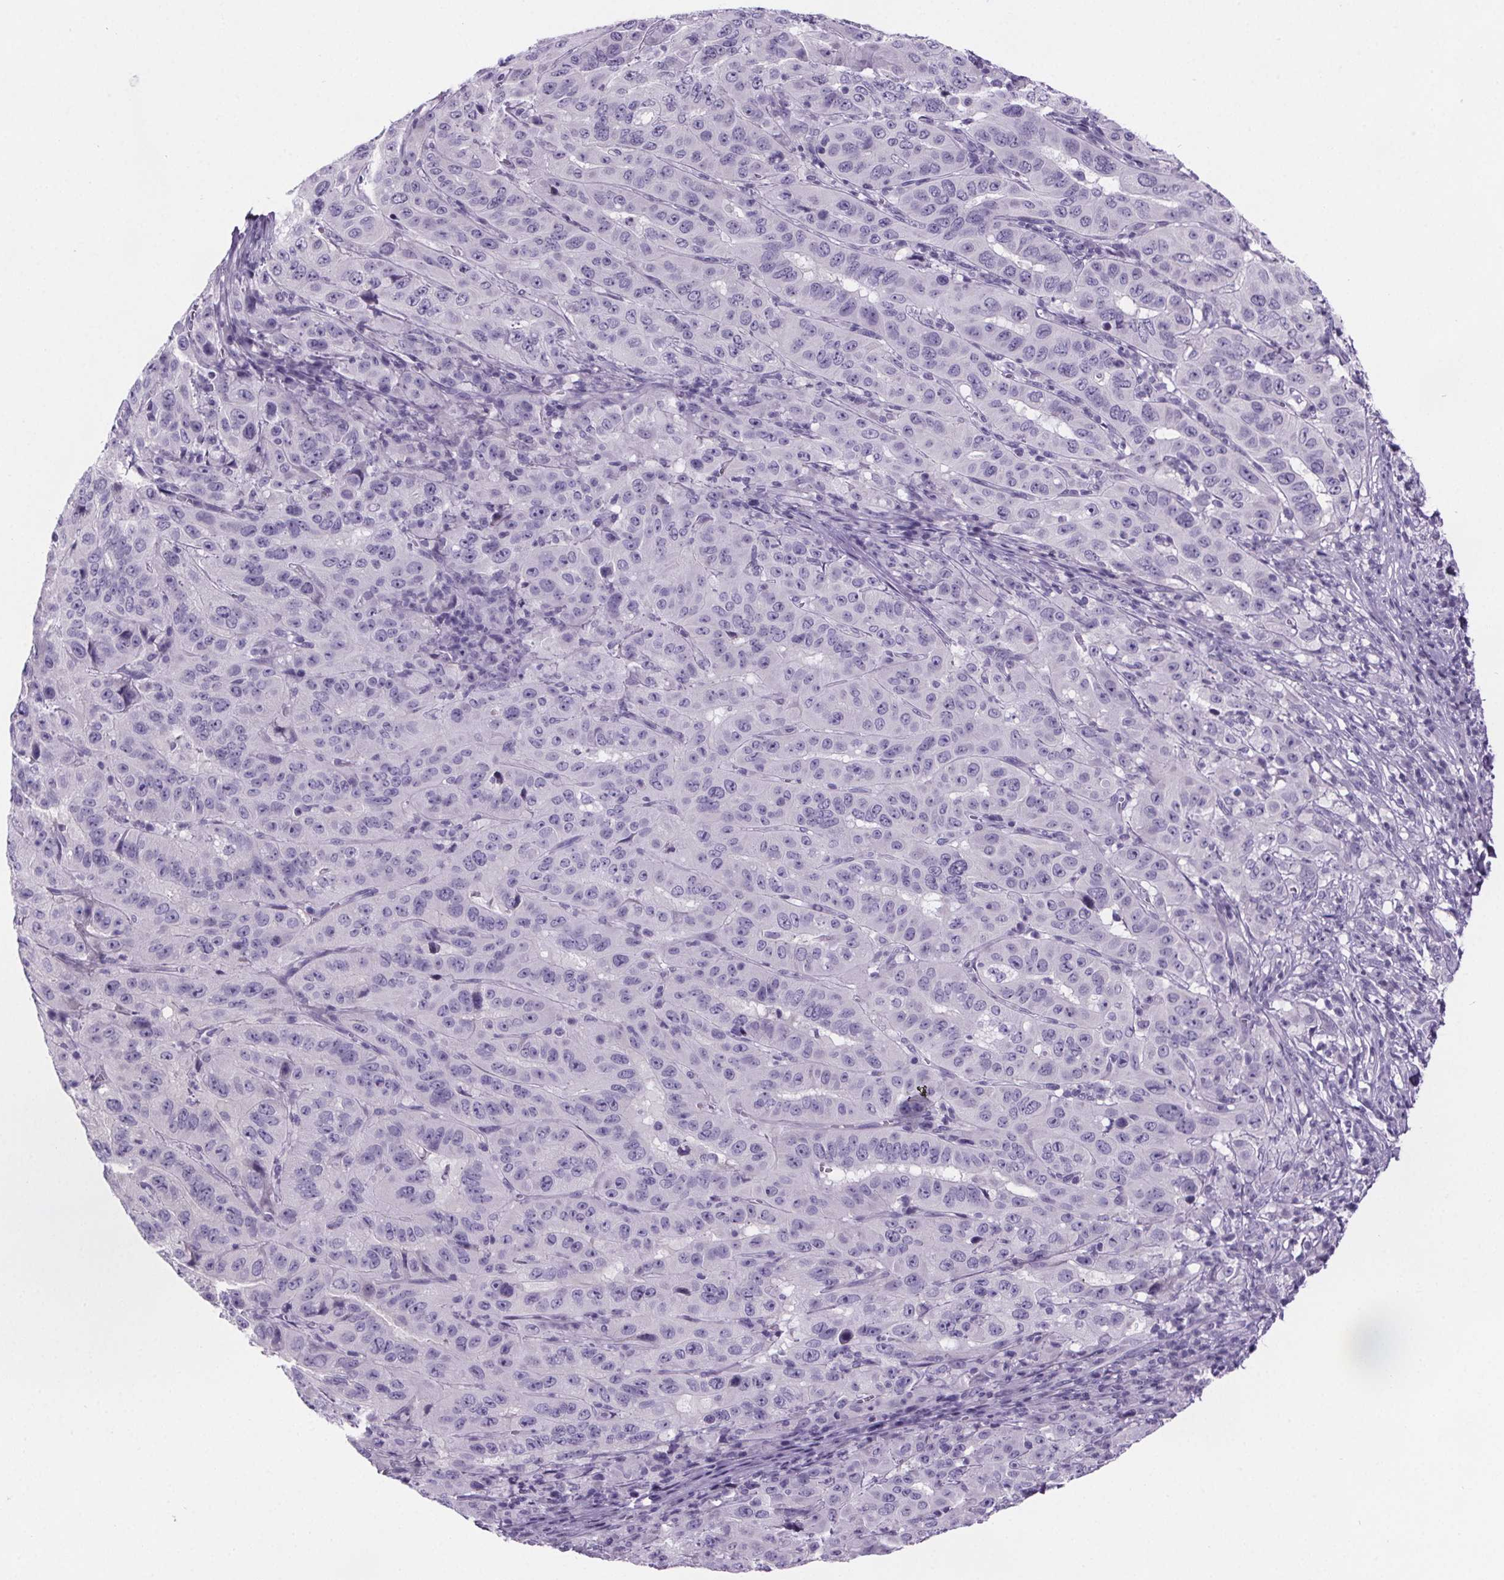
{"staining": {"intensity": "negative", "quantity": "none", "location": "none"}, "tissue": "pancreatic cancer", "cell_type": "Tumor cells", "image_type": "cancer", "snomed": [{"axis": "morphology", "description": "Adenocarcinoma, NOS"}, {"axis": "topography", "description": "Pancreas"}], "caption": "Image shows no significant protein staining in tumor cells of pancreatic cancer (adenocarcinoma).", "gene": "CUBN", "patient": {"sex": "male", "age": 63}}